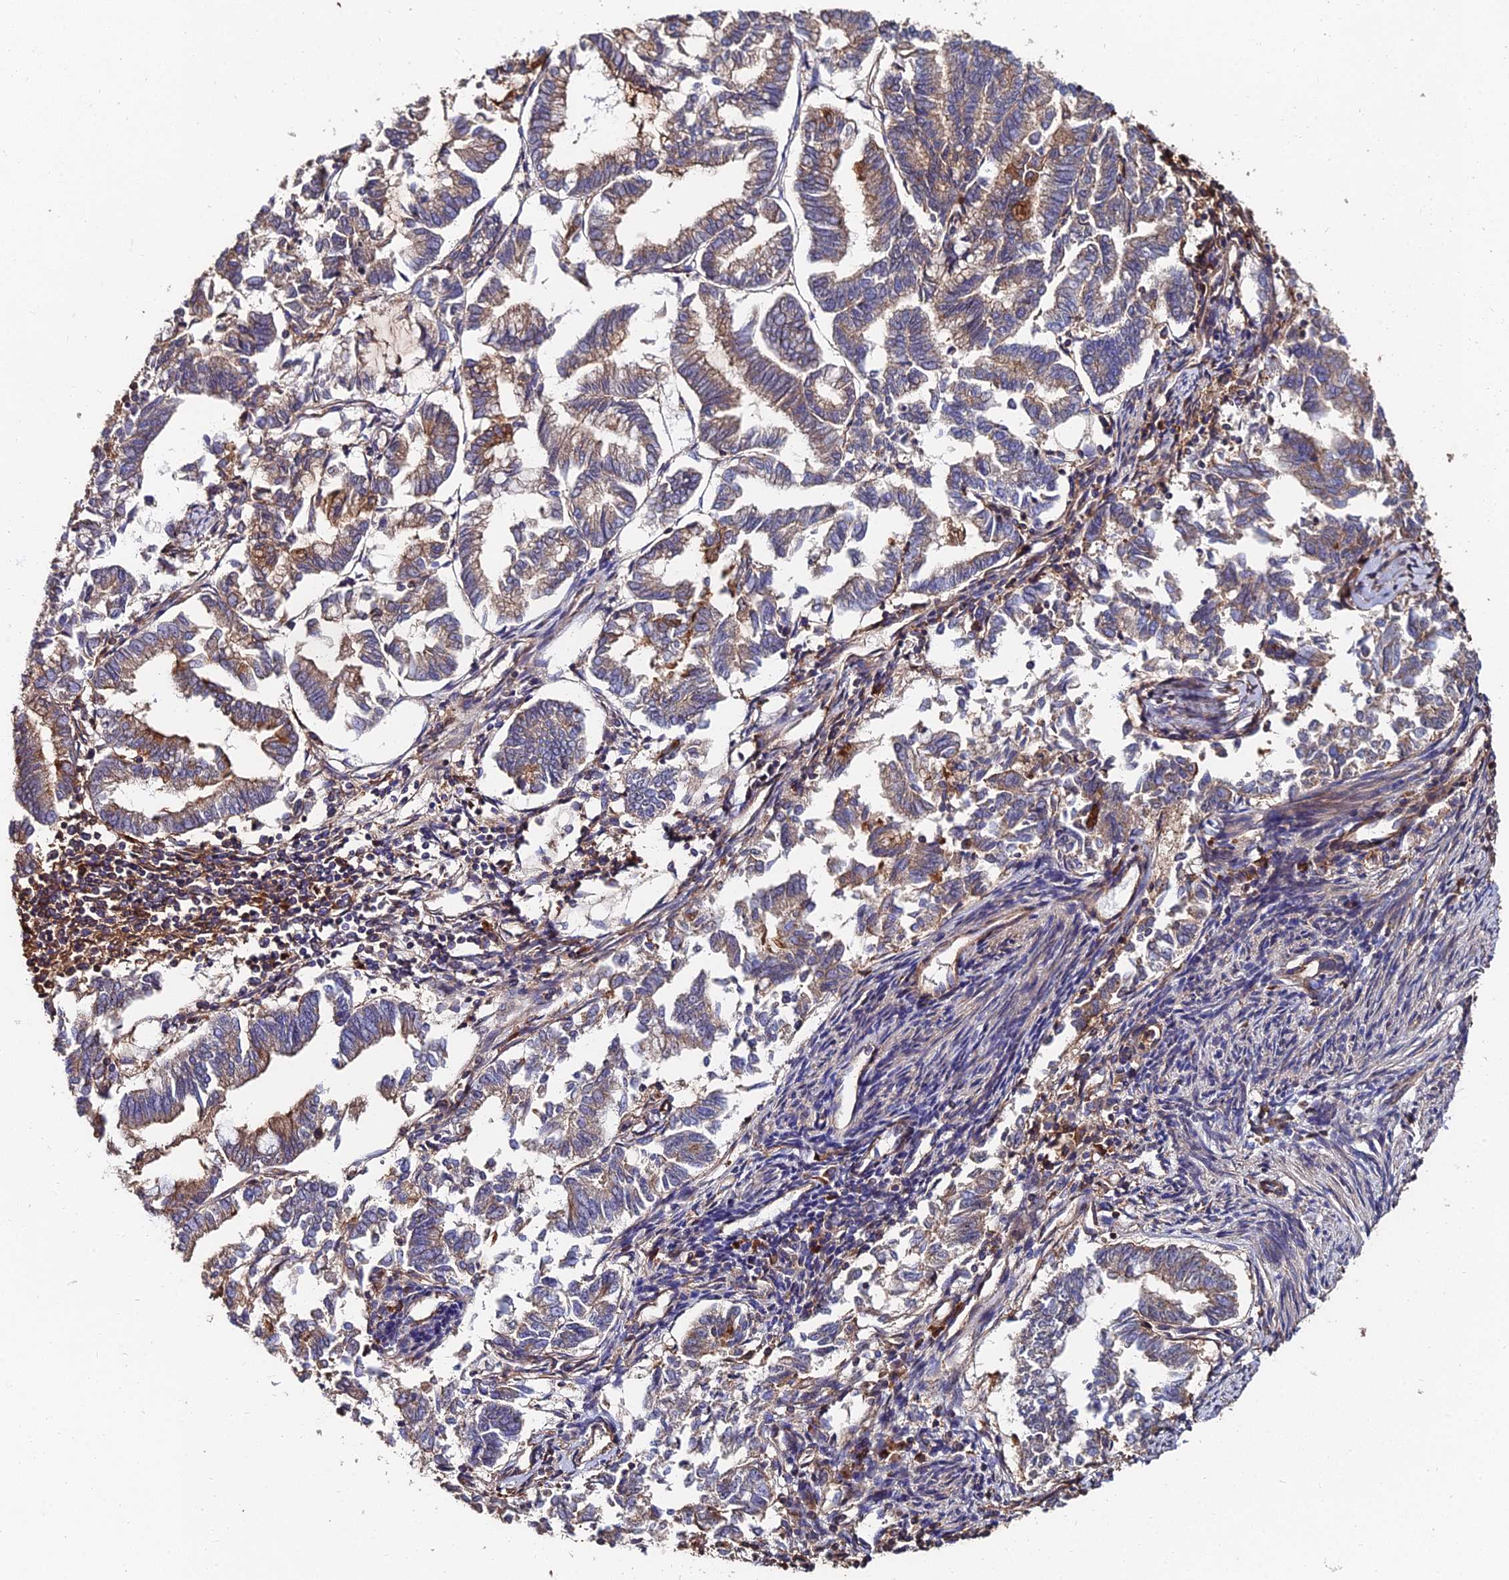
{"staining": {"intensity": "moderate", "quantity": "<25%", "location": "cytoplasmic/membranous"}, "tissue": "endometrial cancer", "cell_type": "Tumor cells", "image_type": "cancer", "snomed": [{"axis": "morphology", "description": "Adenocarcinoma, NOS"}, {"axis": "topography", "description": "Endometrium"}], "caption": "IHC of adenocarcinoma (endometrial) reveals low levels of moderate cytoplasmic/membranous staining in about <25% of tumor cells.", "gene": "EXT1", "patient": {"sex": "female", "age": 79}}